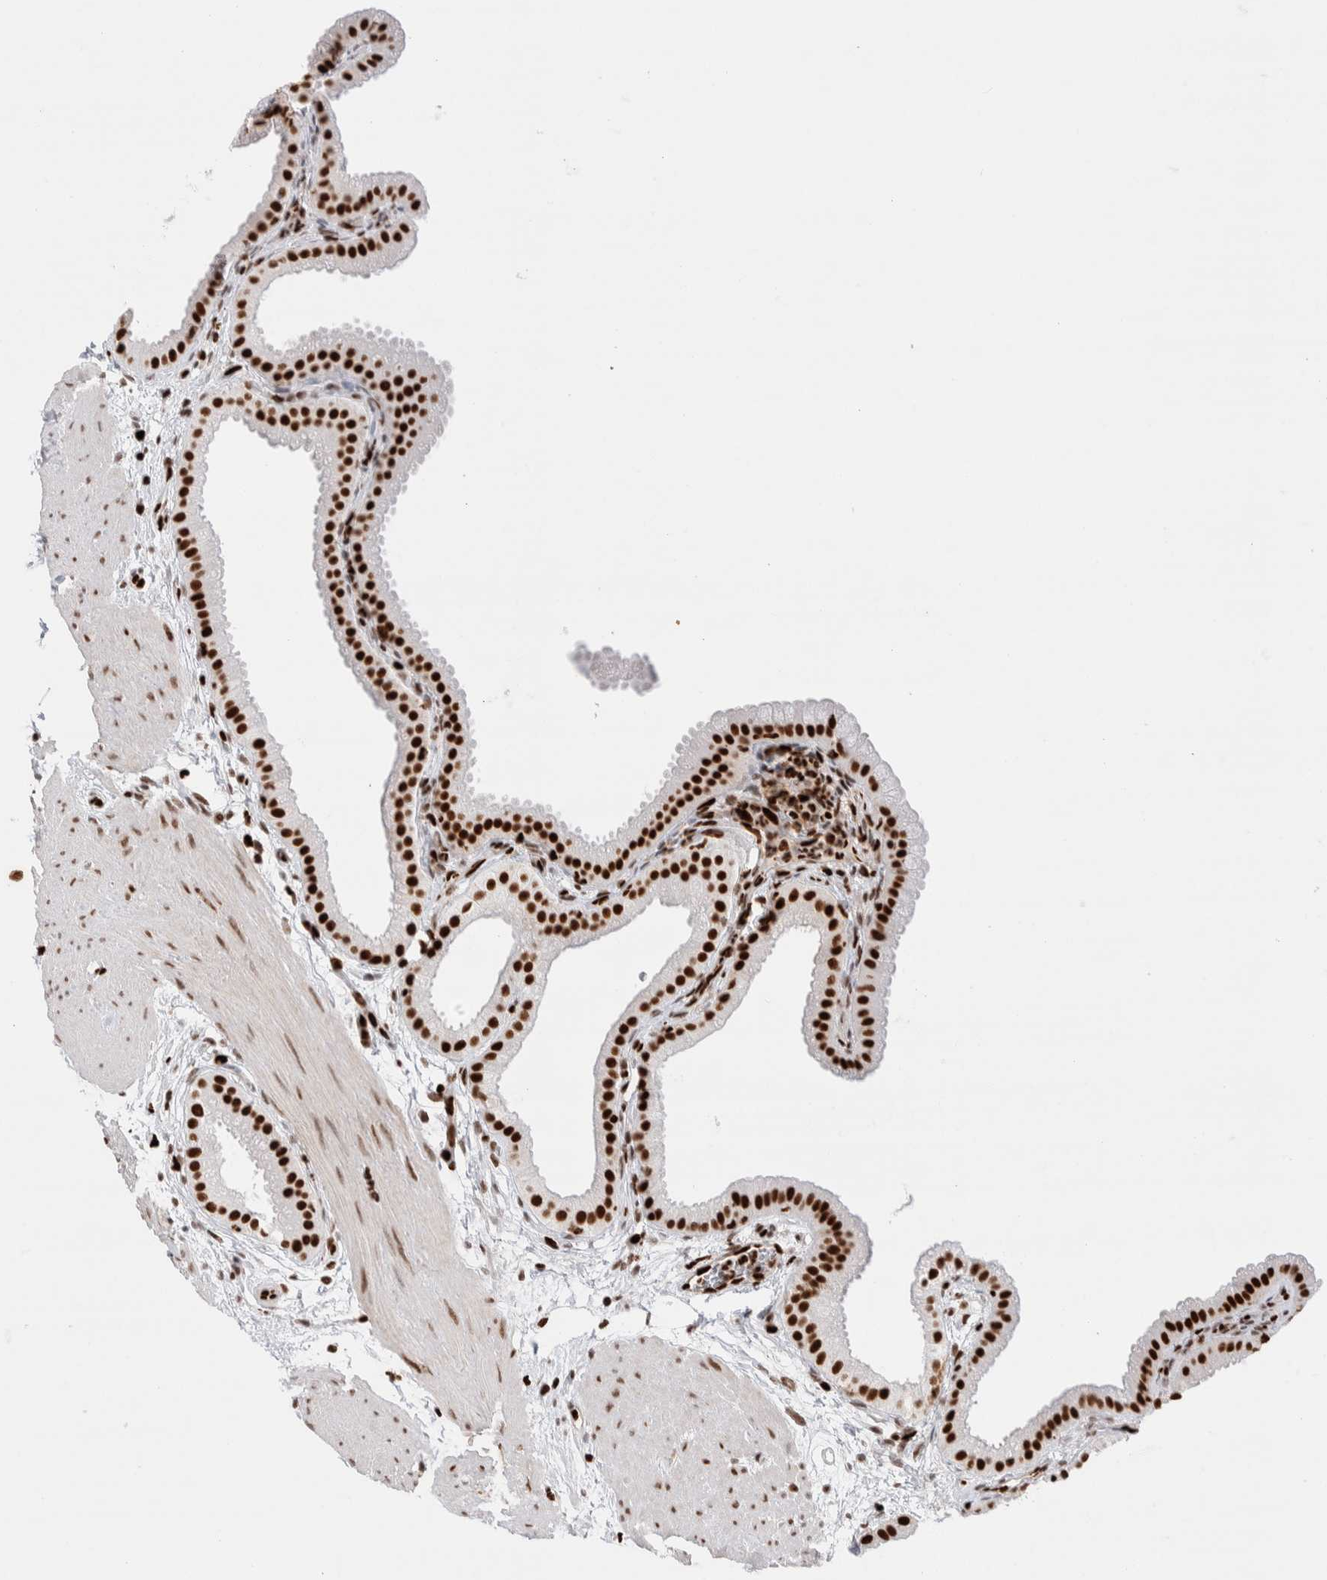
{"staining": {"intensity": "strong", "quantity": "25%-75%", "location": "nuclear"}, "tissue": "gallbladder", "cell_type": "Glandular cells", "image_type": "normal", "snomed": [{"axis": "morphology", "description": "Normal tissue, NOS"}, {"axis": "topography", "description": "Gallbladder"}], "caption": "Unremarkable gallbladder exhibits strong nuclear expression in about 25%-75% of glandular cells, visualized by immunohistochemistry. The staining was performed using DAB, with brown indicating positive protein expression. Nuclei are stained blue with hematoxylin.", "gene": "C17orf49", "patient": {"sex": "female", "age": 64}}